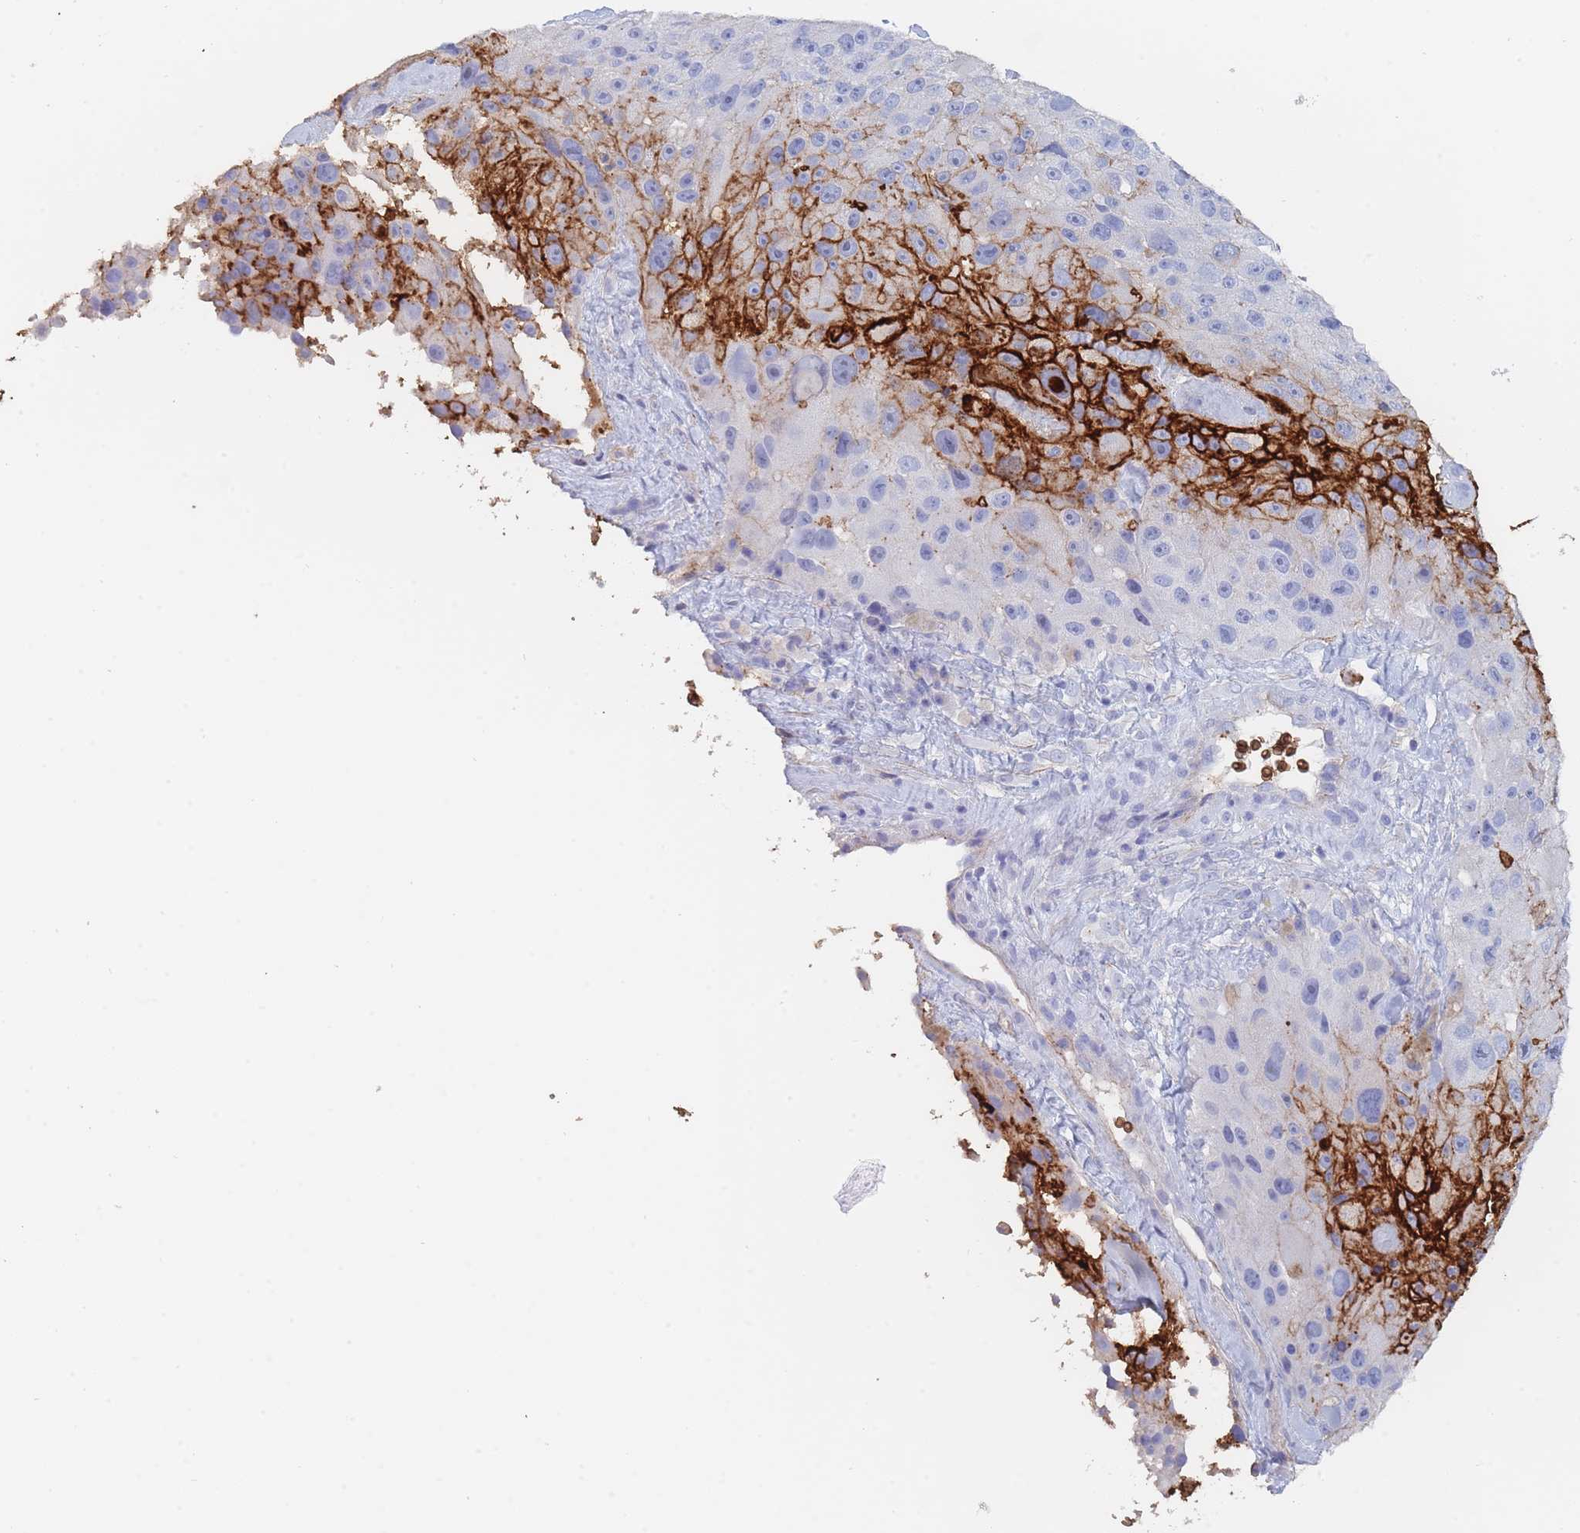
{"staining": {"intensity": "strong", "quantity": "<25%", "location": "cytoplasmic/membranous"}, "tissue": "melanoma", "cell_type": "Tumor cells", "image_type": "cancer", "snomed": [{"axis": "morphology", "description": "Malignant melanoma, Metastatic site"}, {"axis": "topography", "description": "Lymph node"}], "caption": "Immunohistochemistry histopathology image of malignant melanoma (metastatic site) stained for a protein (brown), which reveals medium levels of strong cytoplasmic/membranous positivity in about <25% of tumor cells.", "gene": "SLC2A1", "patient": {"sex": "male", "age": 62}}